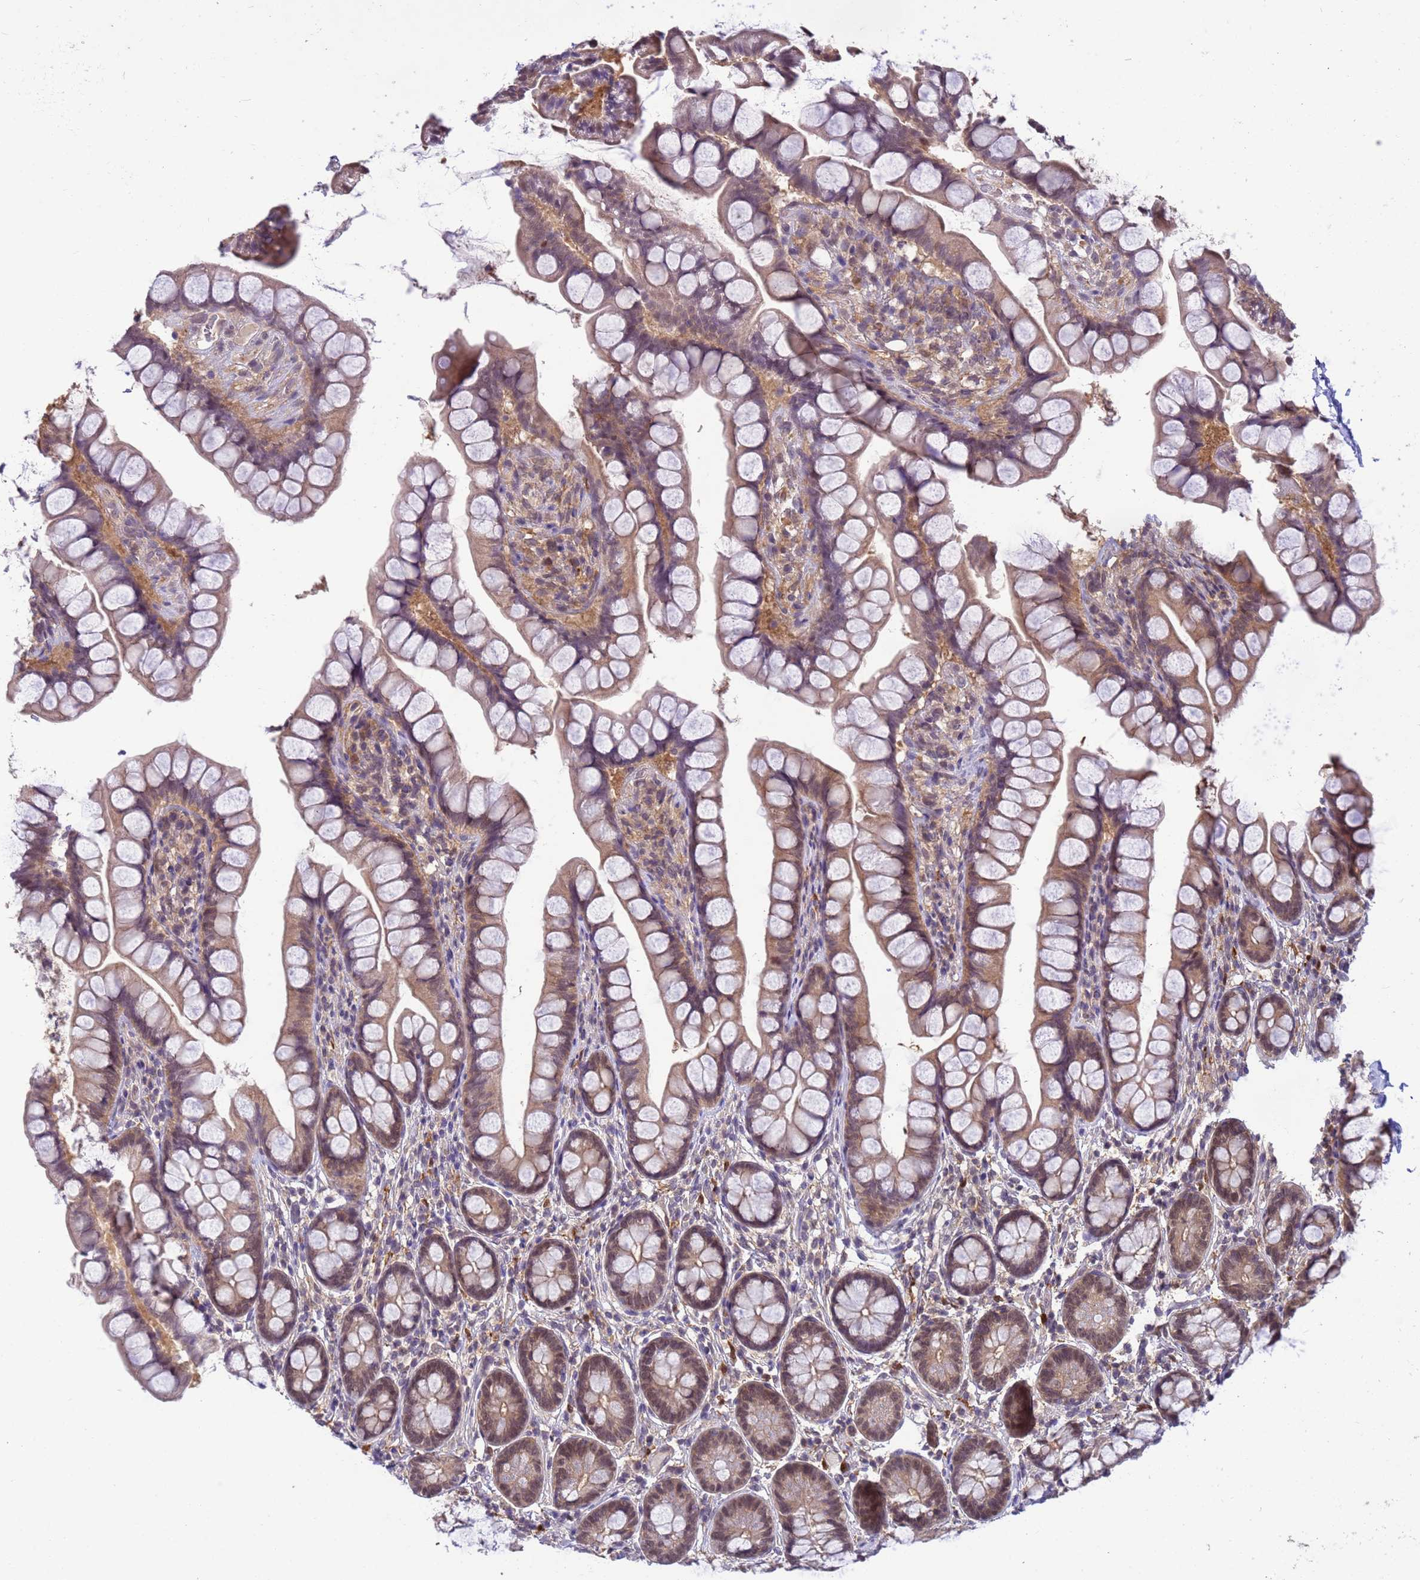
{"staining": {"intensity": "moderate", "quantity": "25%-75%", "location": "cytoplasmic/membranous,nuclear"}, "tissue": "small intestine", "cell_type": "Glandular cells", "image_type": "normal", "snomed": [{"axis": "morphology", "description": "Normal tissue, NOS"}, {"axis": "topography", "description": "Small intestine"}], "caption": "Immunohistochemistry (IHC) of unremarkable human small intestine displays medium levels of moderate cytoplasmic/membranous,nuclear staining in about 25%-75% of glandular cells.", "gene": "NPEPPS", "patient": {"sex": "male", "age": 70}}